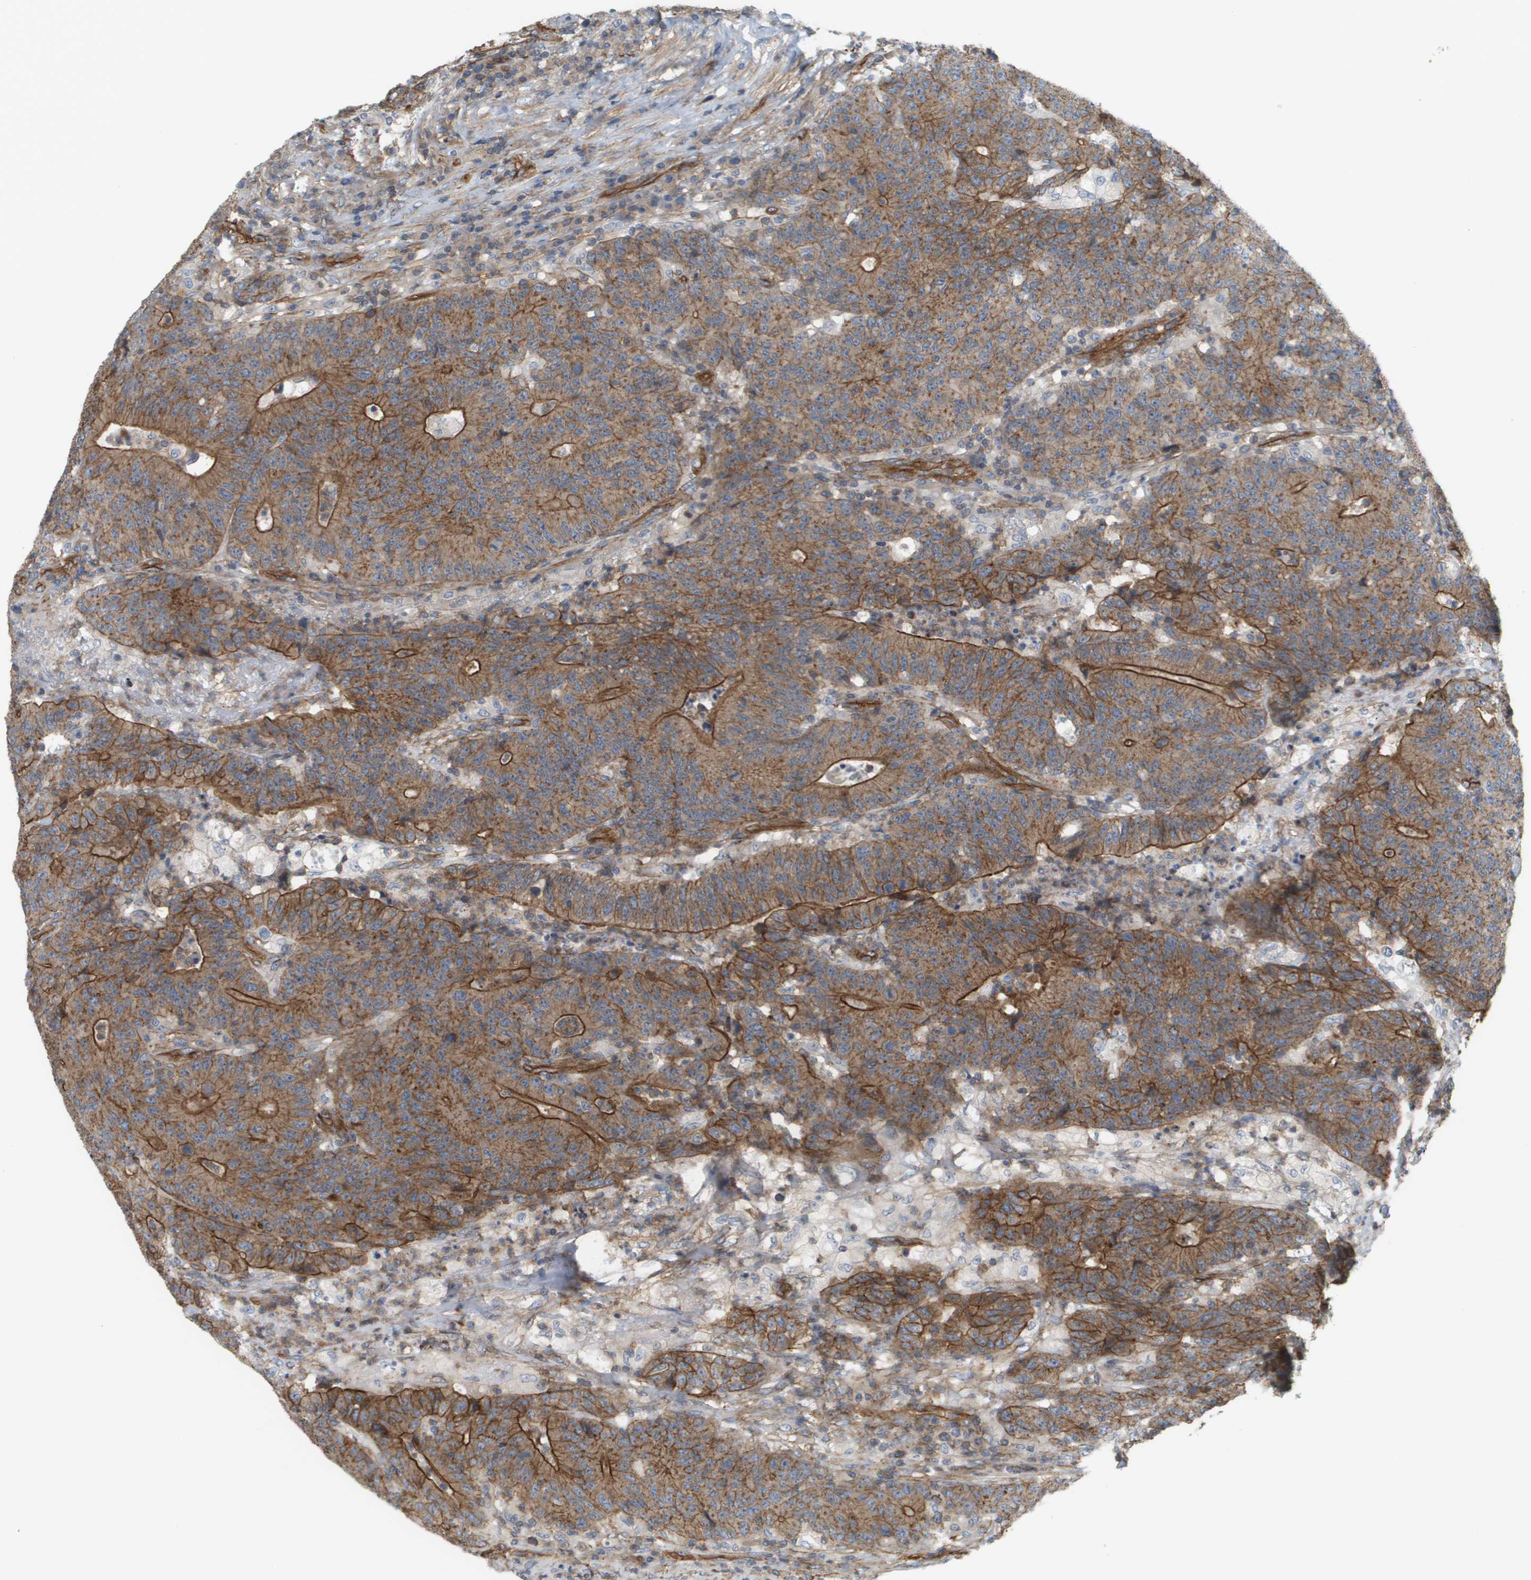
{"staining": {"intensity": "moderate", "quantity": ">75%", "location": "cytoplasmic/membranous"}, "tissue": "colorectal cancer", "cell_type": "Tumor cells", "image_type": "cancer", "snomed": [{"axis": "morphology", "description": "Normal tissue, NOS"}, {"axis": "morphology", "description": "Adenocarcinoma, NOS"}, {"axis": "topography", "description": "Colon"}], "caption": "Colorectal cancer (adenocarcinoma) was stained to show a protein in brown. There is medium levels of moderate cytoplasmic/membranous staining in about >75% of tumor cells.", "gene": "SGMS2", "patient": {"sex": "female", "age": 75}}